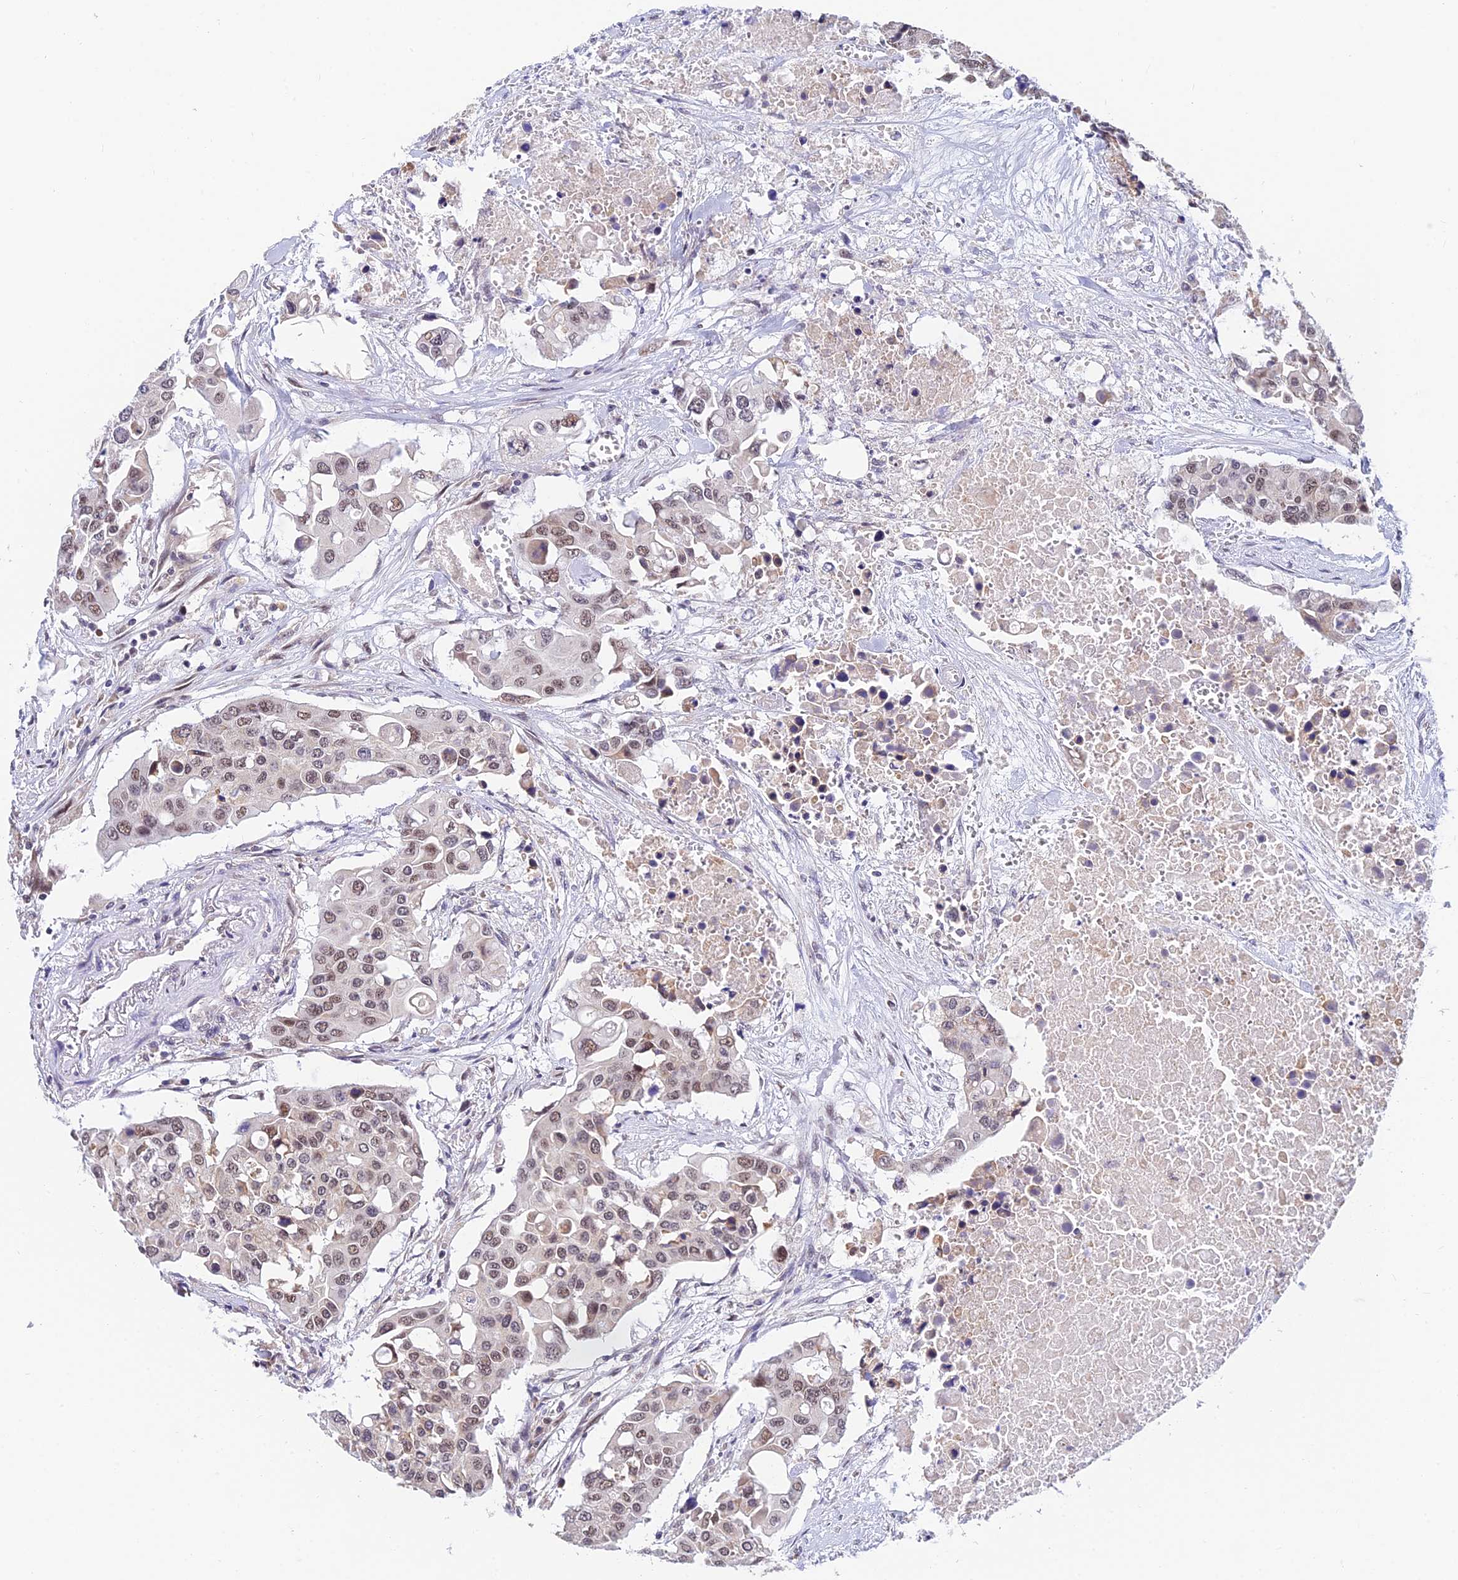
{"staining": {"intensity": "weak", "quantity": ">75%", "location": "nuclear"}, "tissue": "colorectal cancer", "cell_type": "Tumor cells", "image_type": "cancer", "snomed": [{"axis": "morphology", "description": "Adenocarcinoma, NOS"}, {"axis": "topography", "description": "Colon"}], "caption": "Weak nuclear protein staining is identified in approximately >75% of tumor cells in colorectal adenocarcinoma.", "gene": "C2orf49", "patient": {"sex": "male", "age": 77}}